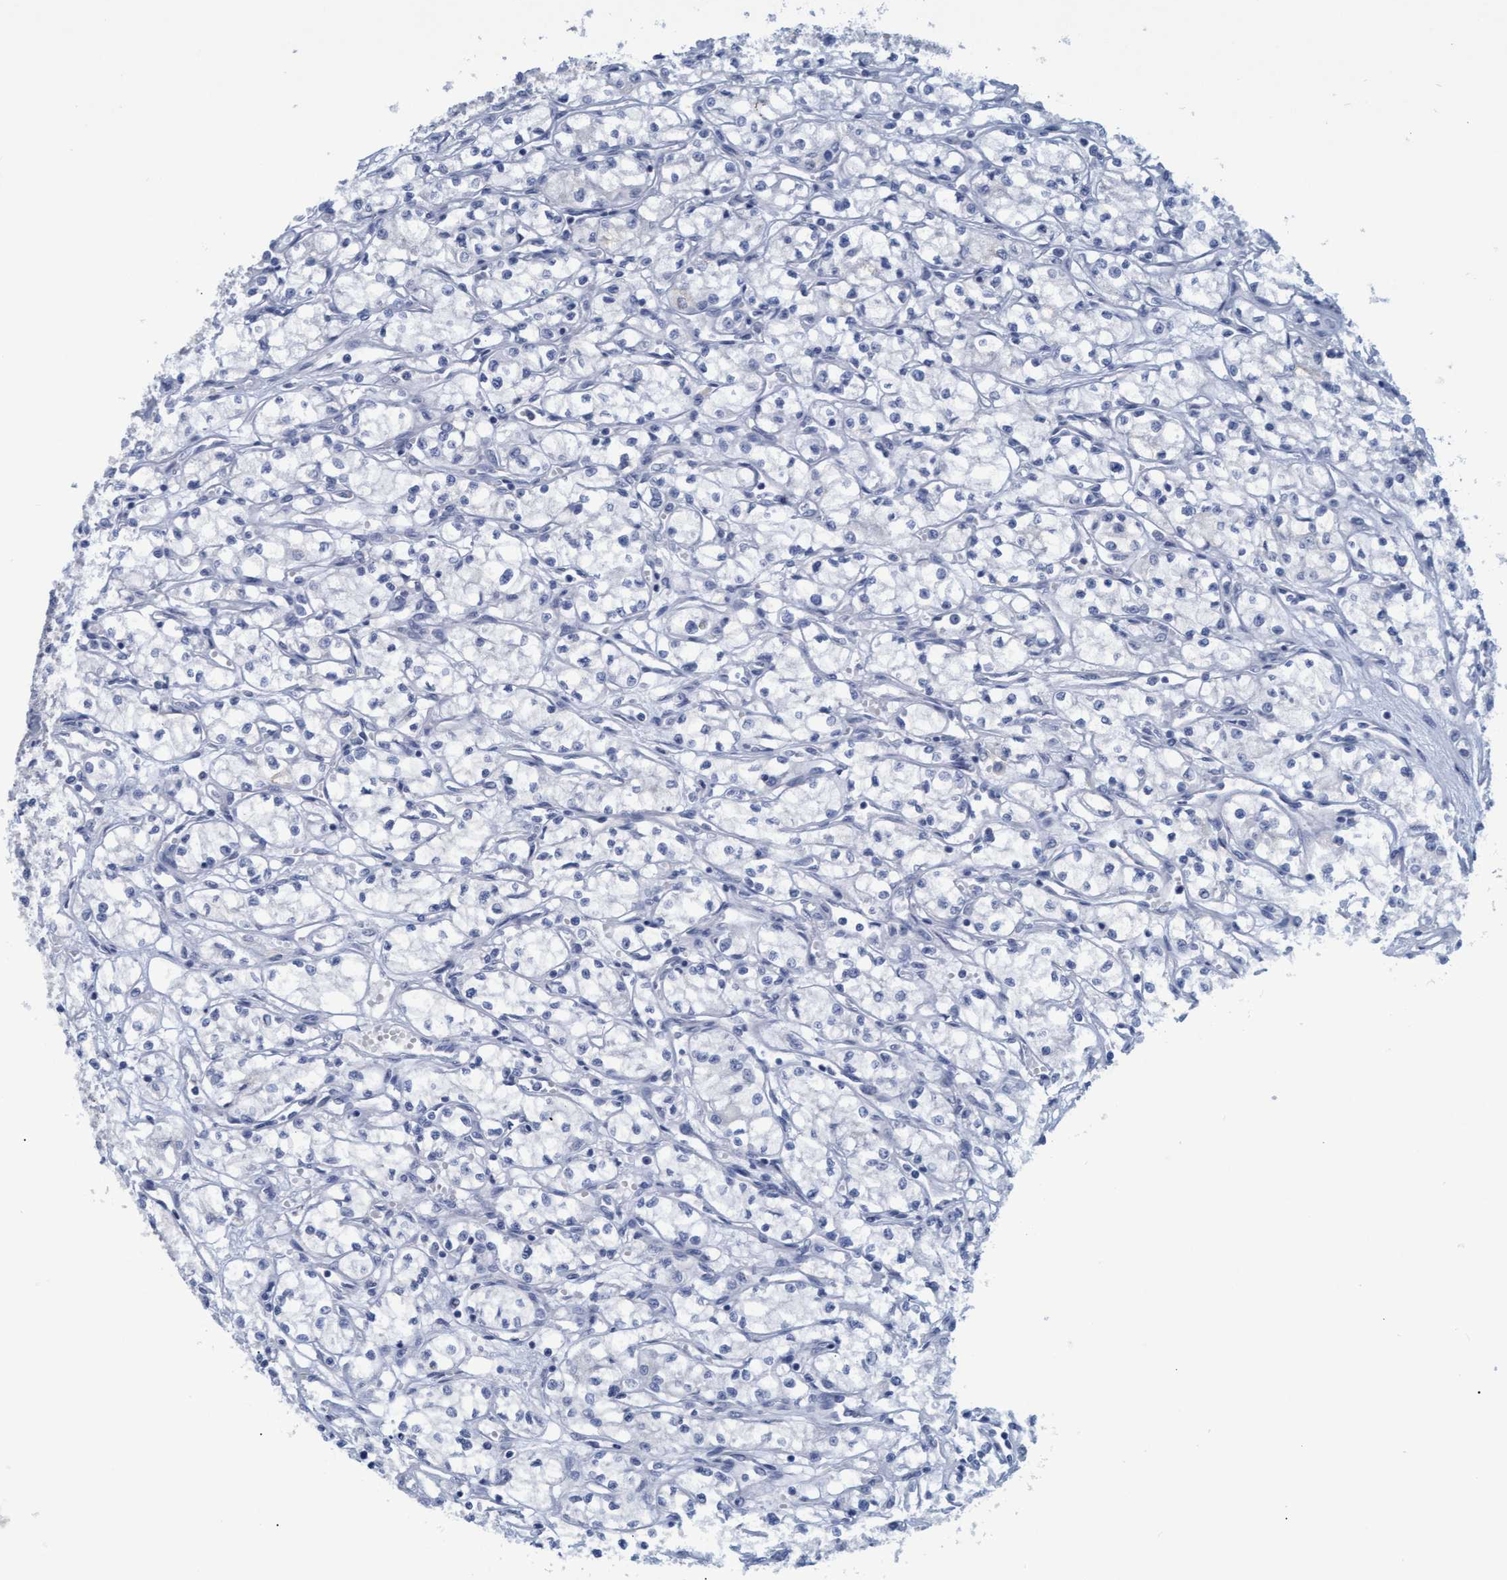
{"staining": {"intensity": "negative", "quantity": "none", "location": "none"}, "tissue": "renal cancer", "cell_type": "Tumor cells", "image_type": "cancer", "snomed": [{"axis": "morphology", "description": "Normal tissue, NOS"}, {"axis": "morphology", "description": "Adenocarcinoma, NOS"}, {"axis": "topography", "description": "Kidney"}], "caption": "Renal adenocarcinoma stained for a protein using immunohistochemistry displays no positivity tumor cells.", "gene": "SSTR3", "patient": {"sex": "male", "age": 59}}